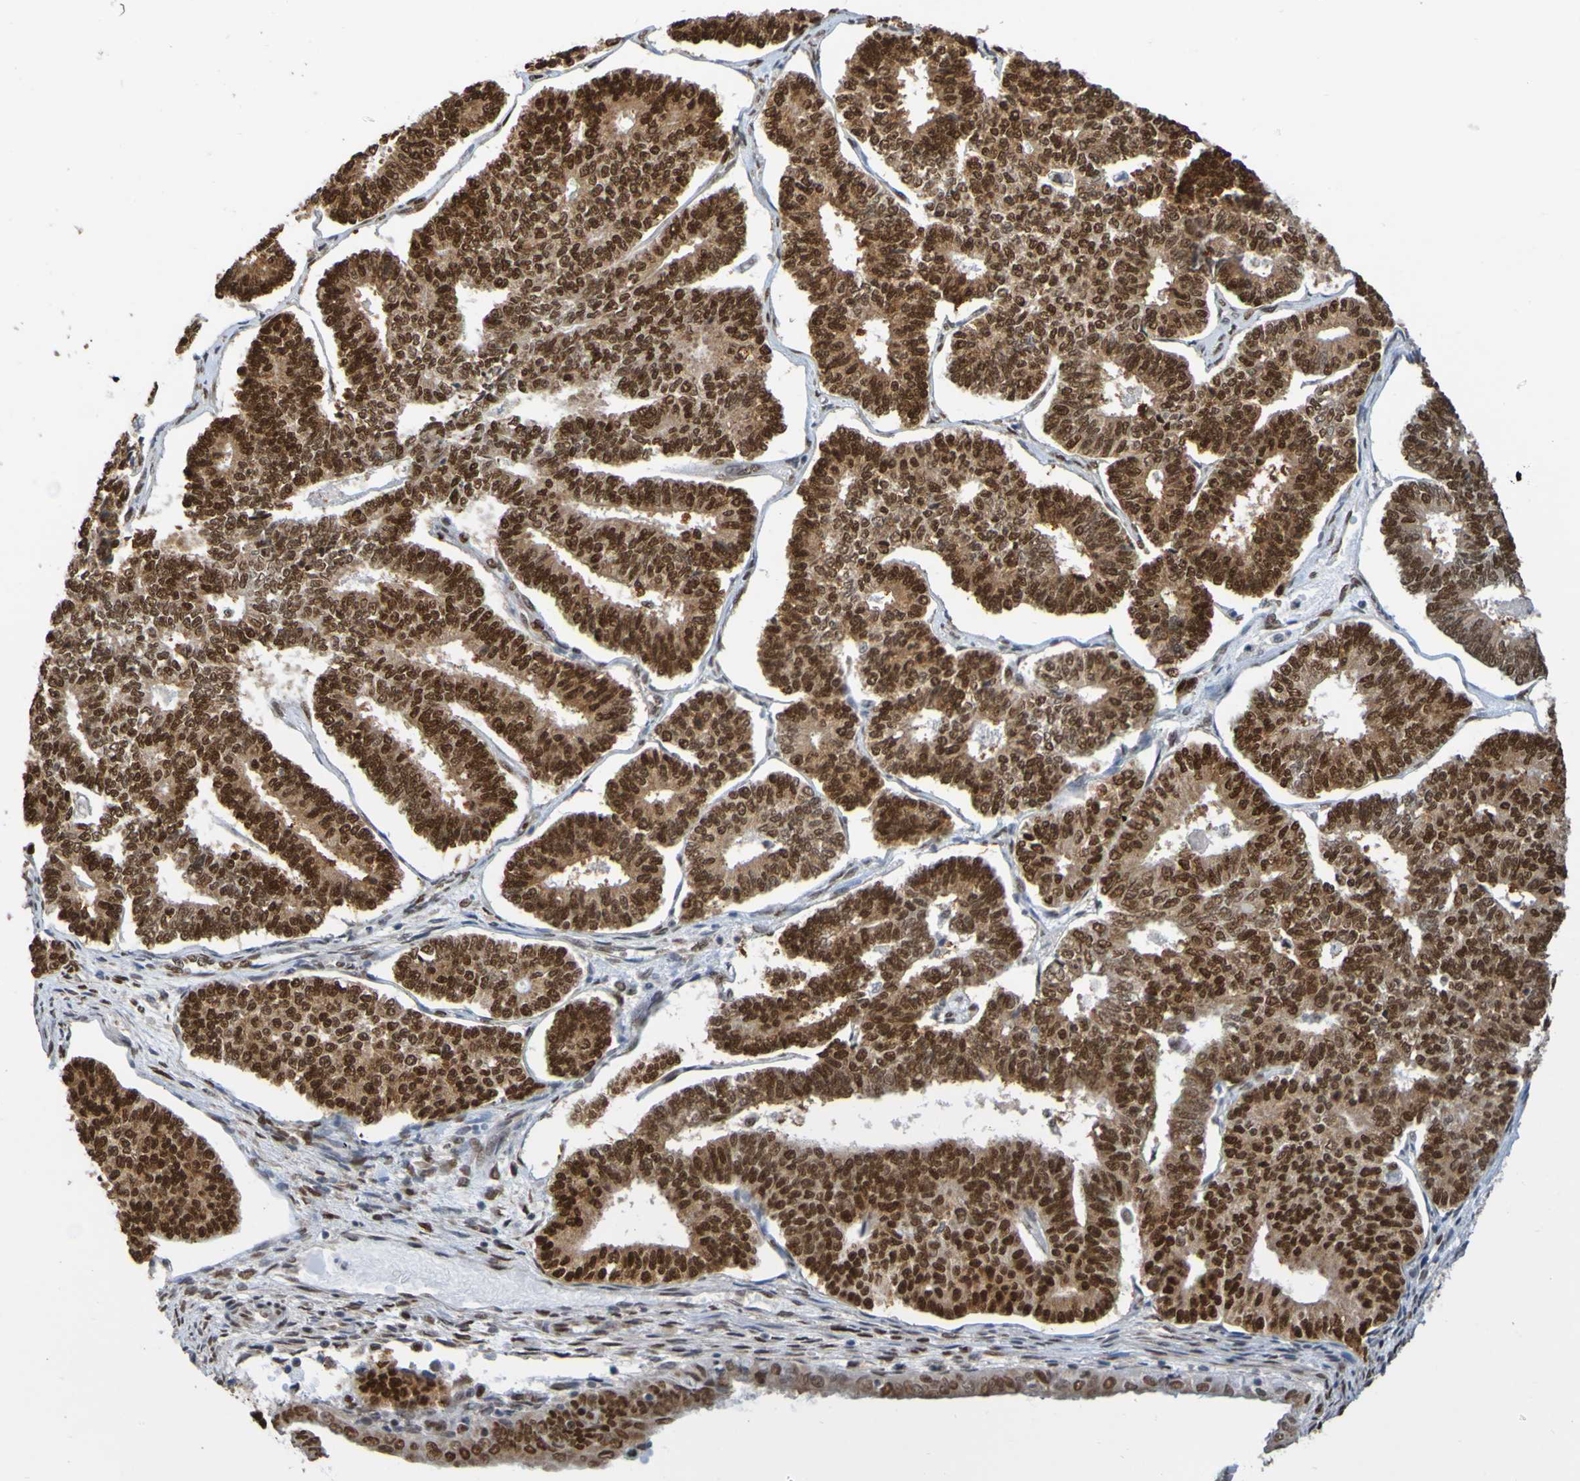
{"staining": {"intensity": "strong", "quantity": ">75%", "location": "nuclear"}, "tissue": "endometrial cancer", "cell_type": "Tumor cells", "image_type": "cancer", "snomed": [{"axis": "morphology", "description": "Adenocarcinoma, NOS"}, {"axis": "topography", "description": "Endometrium"}], "caption": "Protein expression analysis of endometrial adenocarcinoma reveals strong nuclear expression in approximately >75% of tumor cells.", "gene": "HDAC2", "patient": {"sex": "female", "age": 70}}